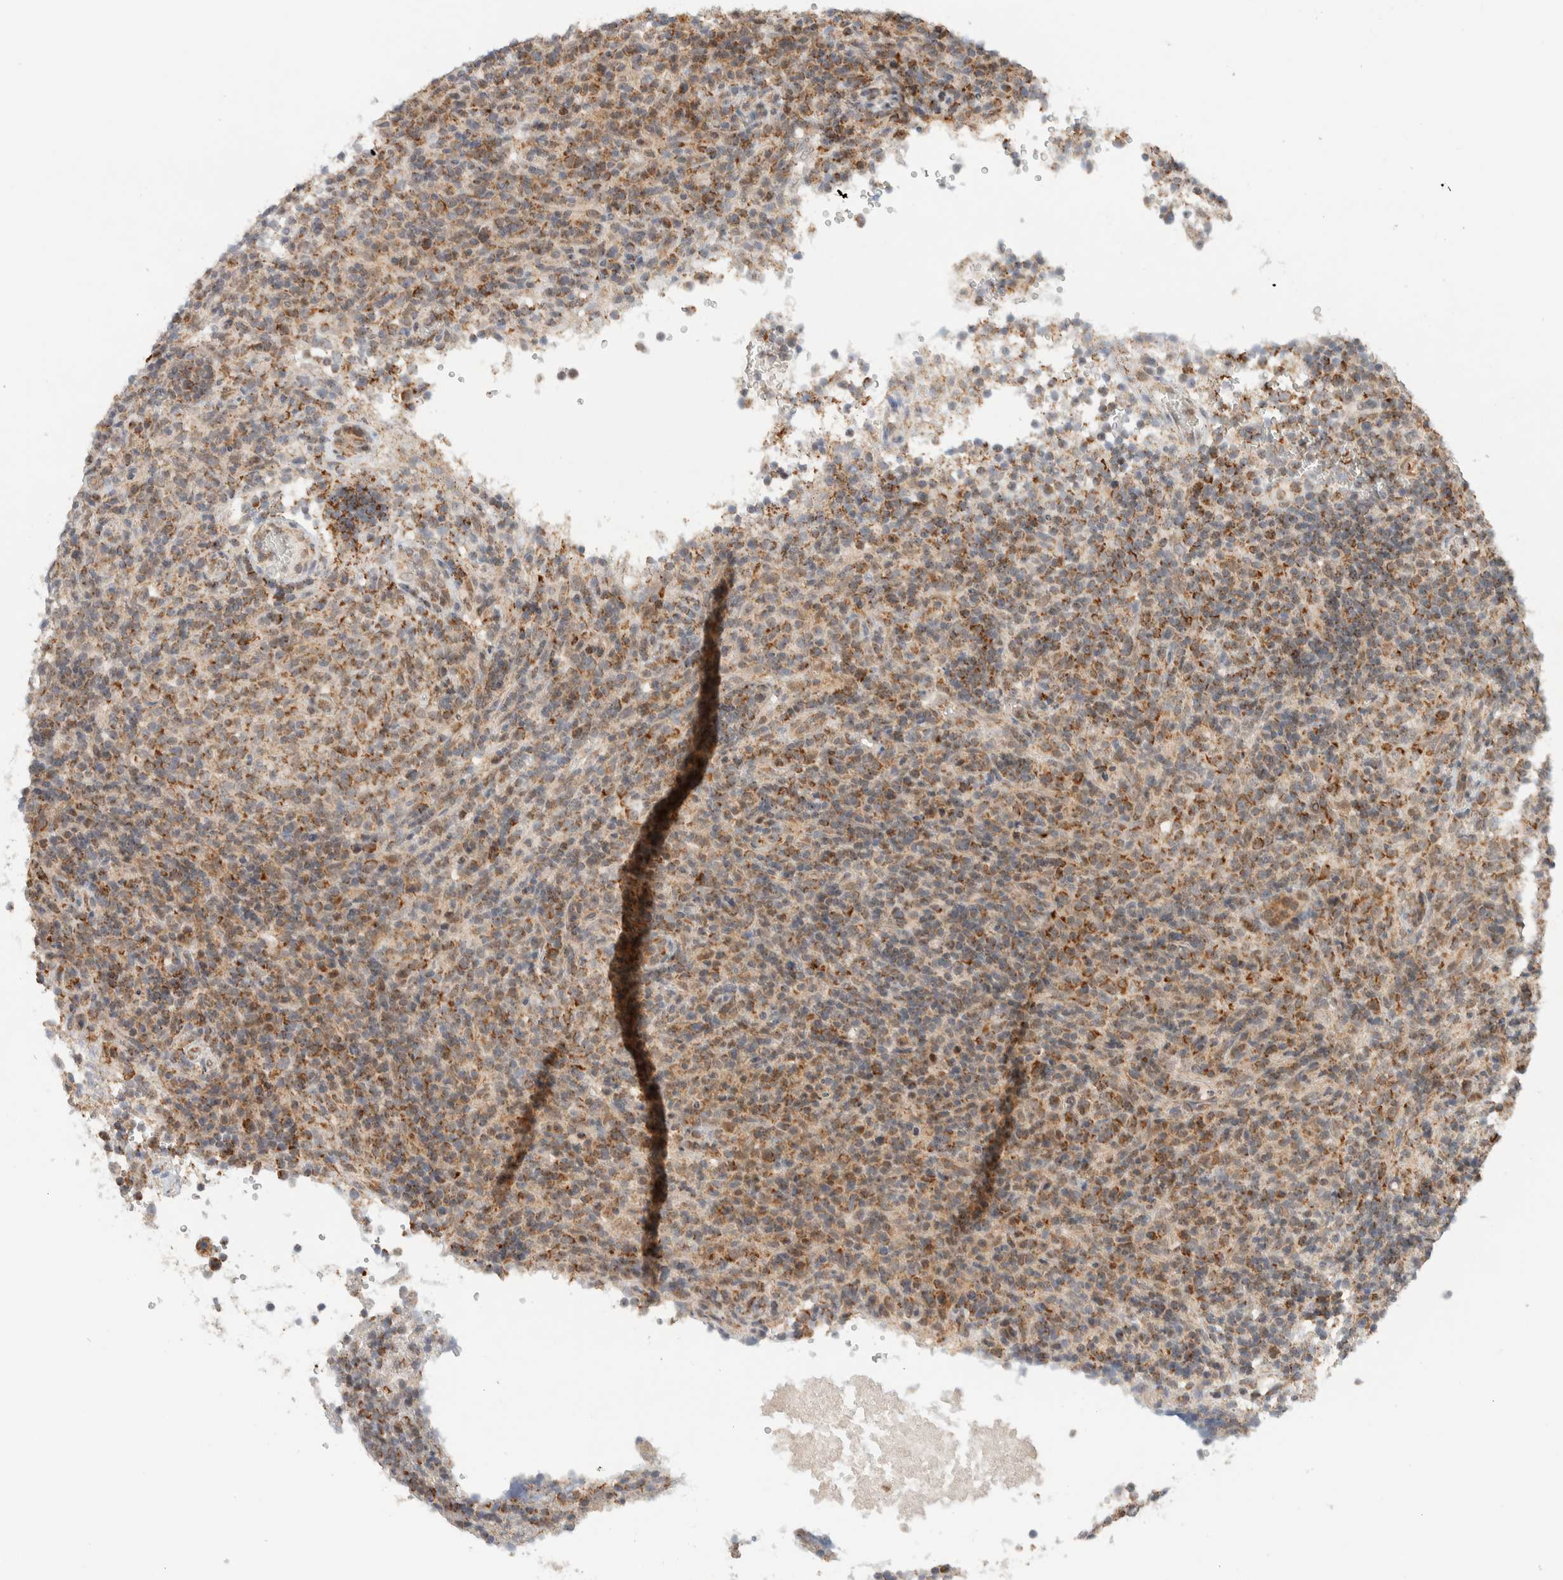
{"staining": {"intensity": "moderate", "quantity": ">75%", "location": "cytoplasmic/membranous"}, "tissue": "lymphoma", "cell_type": "Tumor cells", "image_type": "cancer", "snomed": [{"axis": "morphology", "description": "Malignant lymphoma, non-Hodgkin's type, High grade"}, {"axis": "topography", "description": "Lymph node"}], "caption": "An immunohistochemistry (IHC) image of neoplastic tissue is shown. Protein staining in brown shows moderate cytoplasmic/membranous positivity in malignant lymphoma, non-Hodgkin's type (high-grade) within tumor cells.", "gene": "MRPL41", "patient": {"sex": "female", "age": 76}}